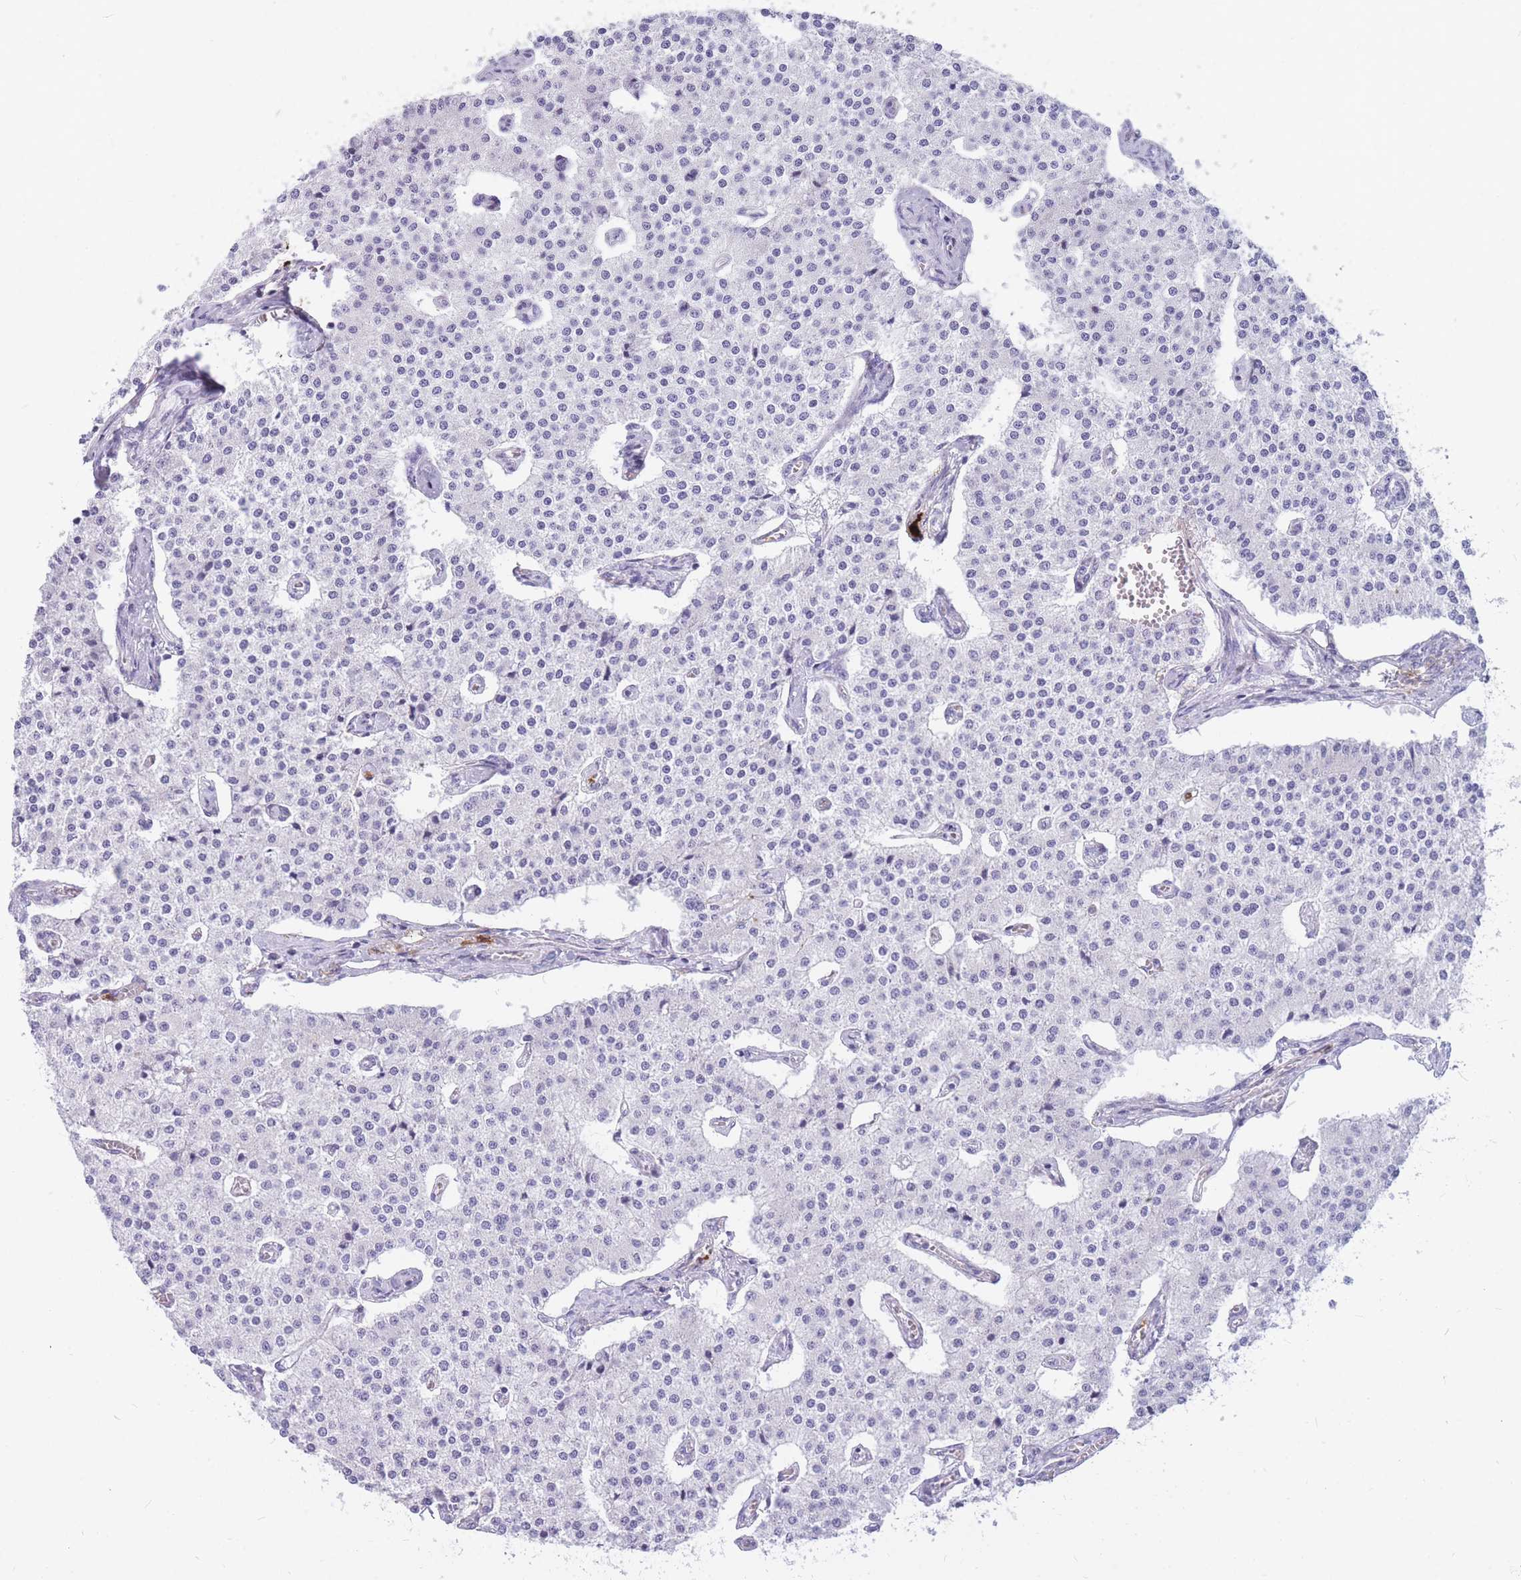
{"staining": {"intensity": "negative", "quantity": "none", "location": "none"}, "tissue": "carcinoid", "cell_type": "Tumor cells", "image_type": "cancer", "snomed": [{"axis": "morphology", "description": "Carcinoid, malignant, NOS"}, {"axis": "topography", "description": "Colon"}], "caption": "IHC of human malignant carcinoid shows no expression in tumor cells.", "gene": "TPSAB1", "patient": {"sex": "female", "age": 52}}